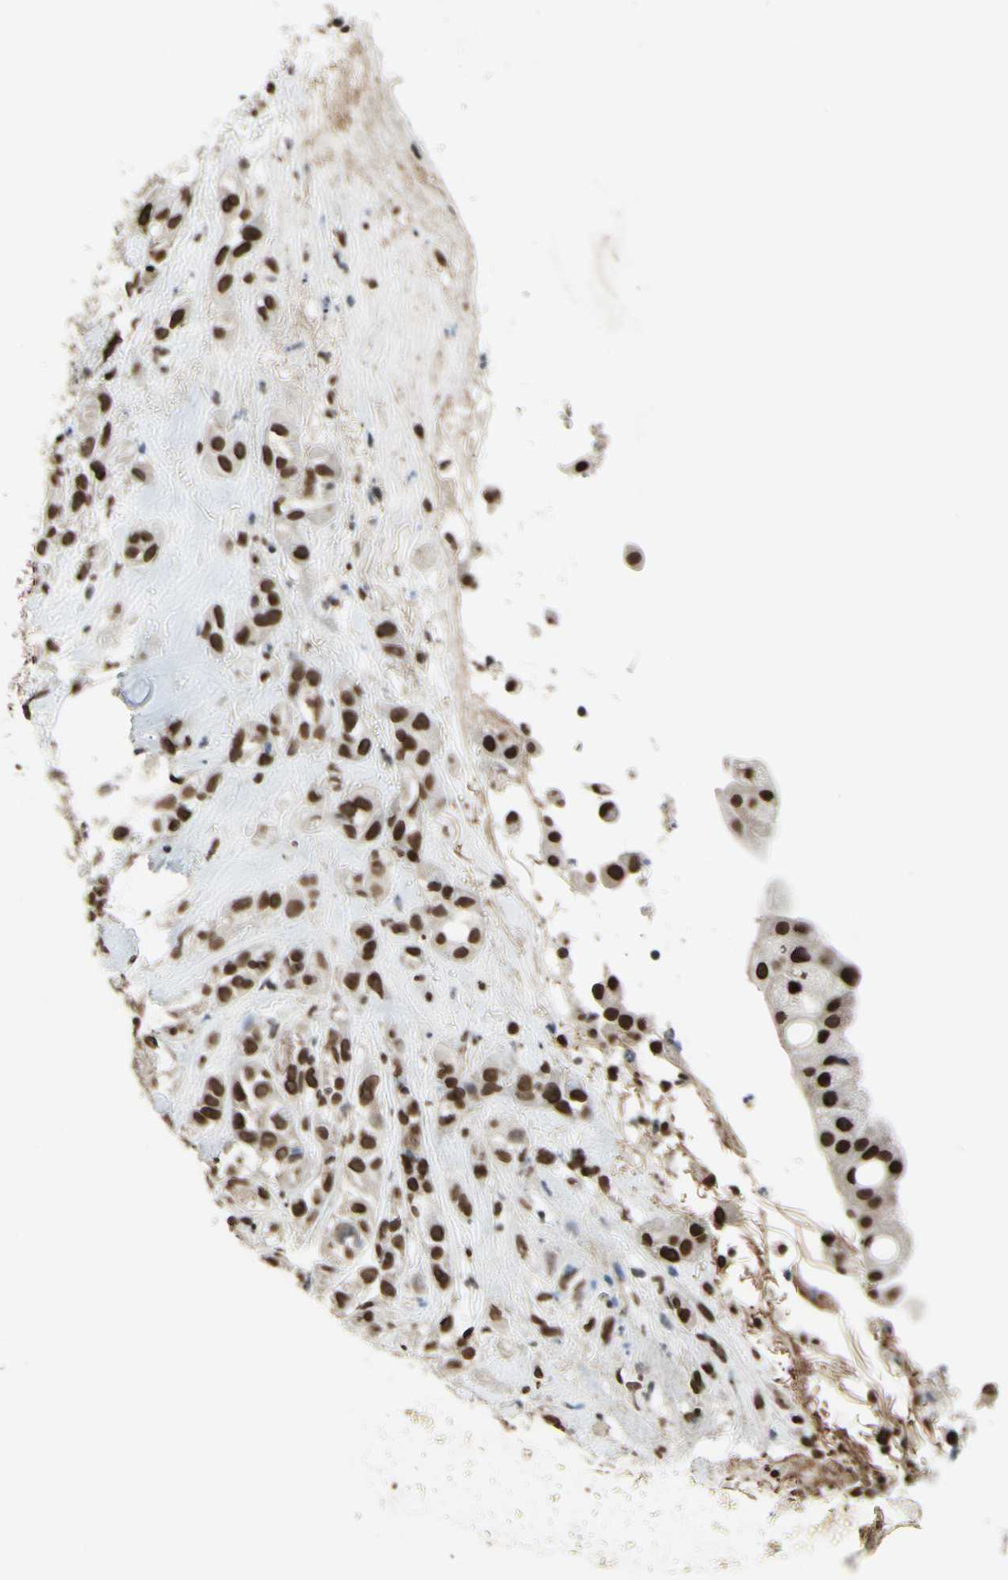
{"staining": {"intensity": "strong", "quantity": ">75%", "location": "cytoplasmic/membranous,nuclear"}, "tissue": "head and neck cancer", "cell_type": "Tumor cells", "image_type": "cancer", "snomed": [{"axis": "morphology", "description": "Squamous cell carcinoma, NOS"}, {"axis": "topography", "description": "Head-Neck"}], "caption": "The immunohistochemical stain labels strong cytoplasmic/membranous and nuclear expression in tumor cells of head and neck cancer tissue.", "gene": "ISY1", "patient": {"sex": "male", "age": 62}}